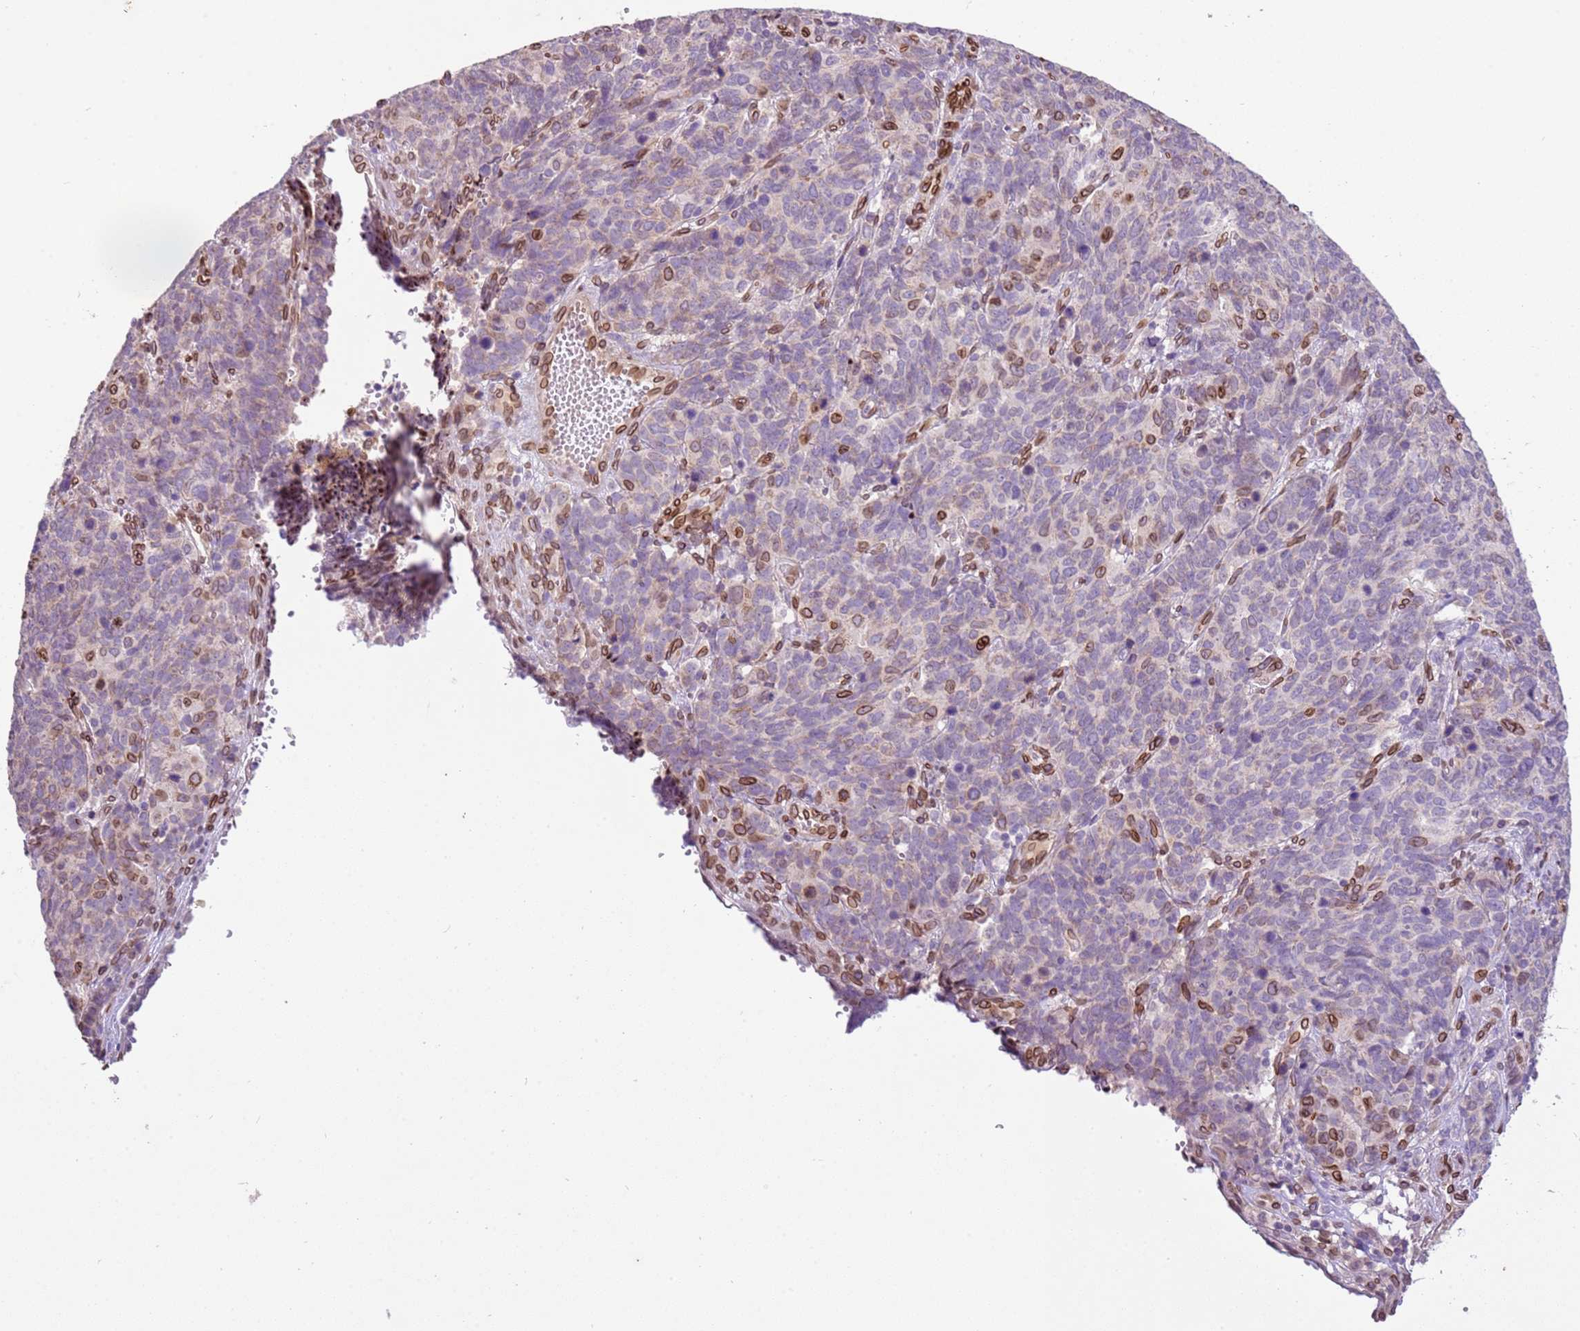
{"staining": {"intensity": "negative", "quantity": "none", "location": "none"}, "tissue": "cervical cancer", "cell_type": "Tumor cells", "image_type": "cancer", "snomed": [{"axis": "morphology", "description": "Squamous cell carcinoma, NOS"}, {"axis": "topography", "description": "Cervix"}], "caption": "Photomicrograph shows no significant protein expression in tumor cells of cervical cancer (squamous cell carcinoma).", "gene": "TMEM47", "patient": {"sex": "female", "age": 60}}